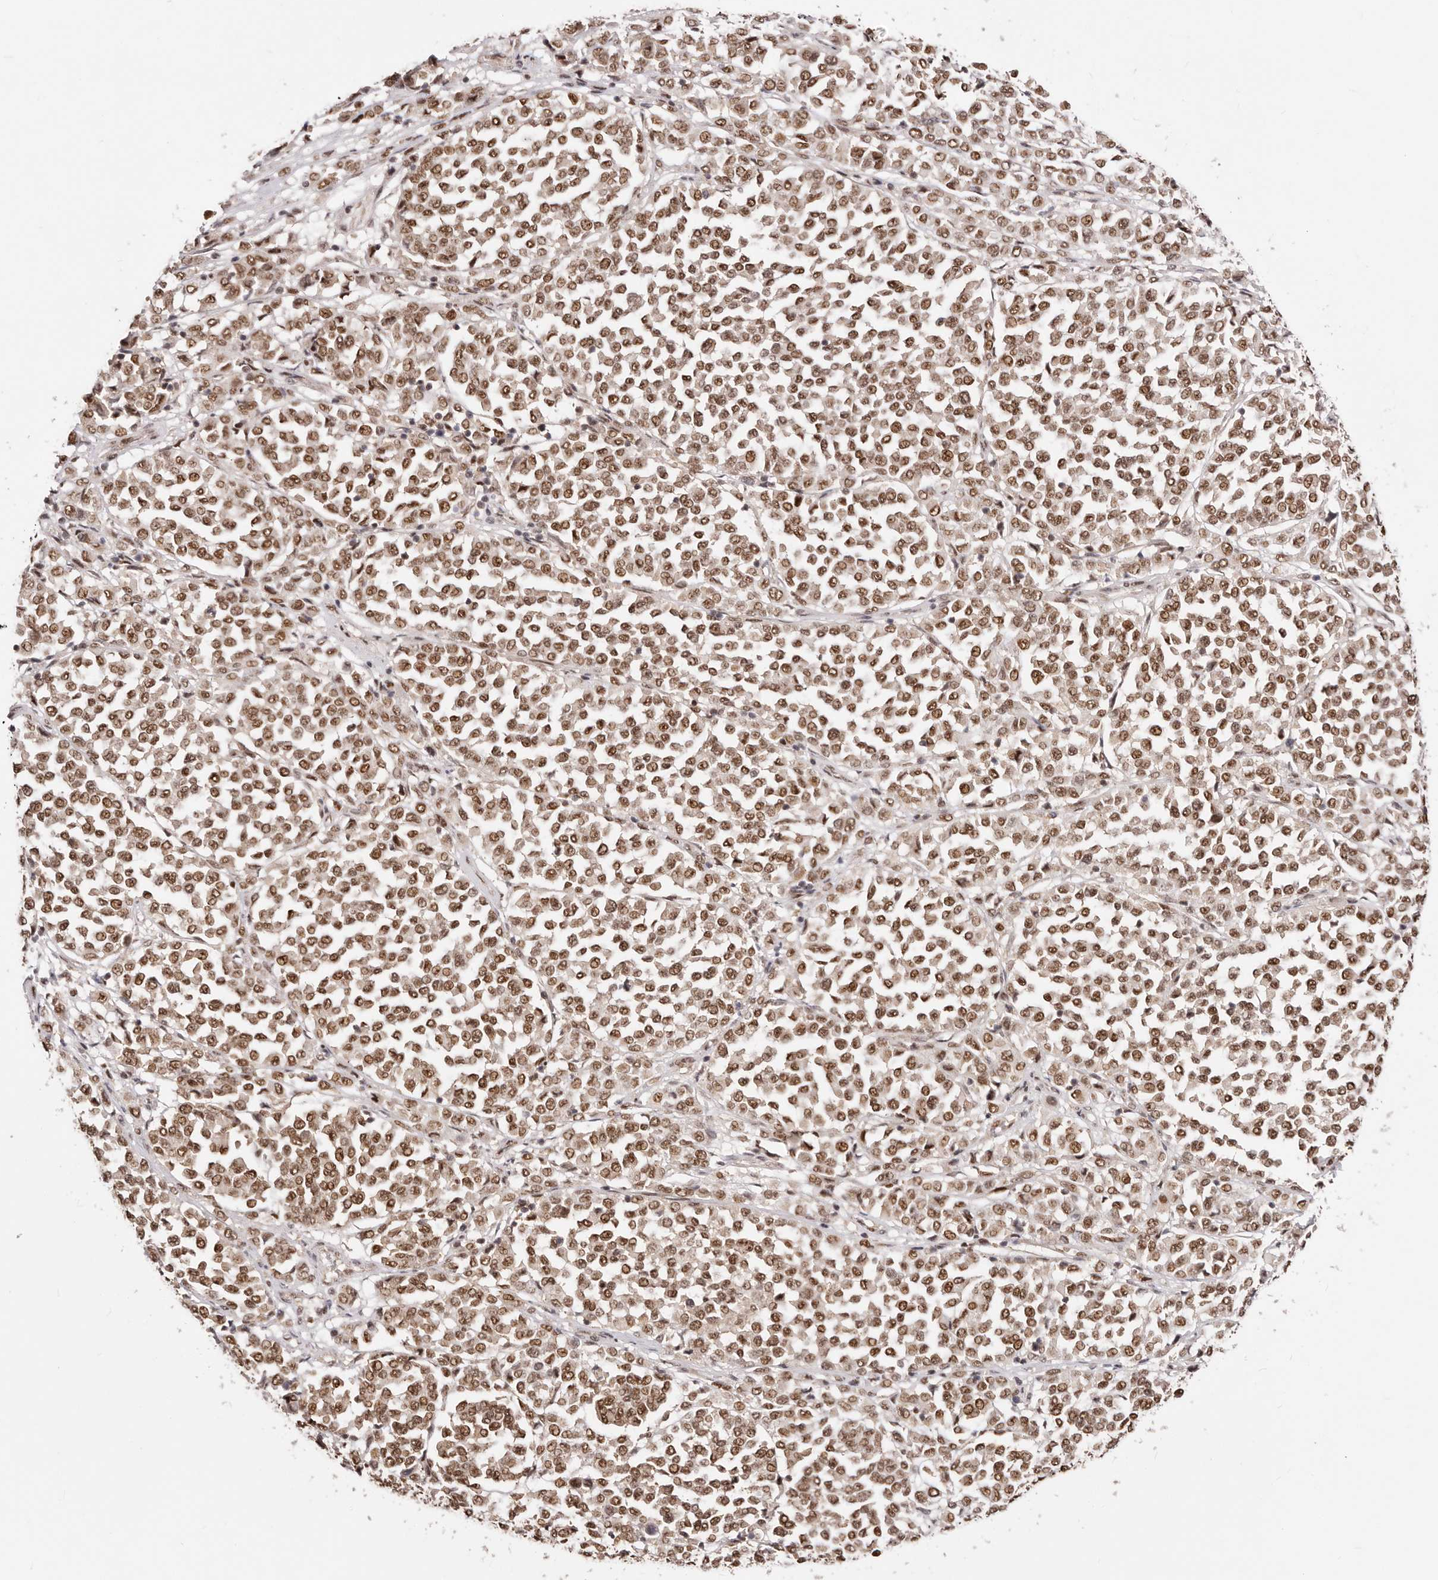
{"staining": {"intensity": "strong", "quantity": ">75%", "location": "nuclear"}, "tissue": "melanoma", "cell_type": "Tumor cells", "image_type": "cancer", "snomed": [{"axis": "morphology", "description": "Malignant melanoma, Metastatic site"}, {"axis": "topography", "description": "Pancreas"}], "caption": "Tumor cells display high levels of strong nuclear staining in about >75% of cells in human malignant melanoma (metastatic site).", "gene": "SEC14L1", "patient": {"sex": "female", "age": 30}}